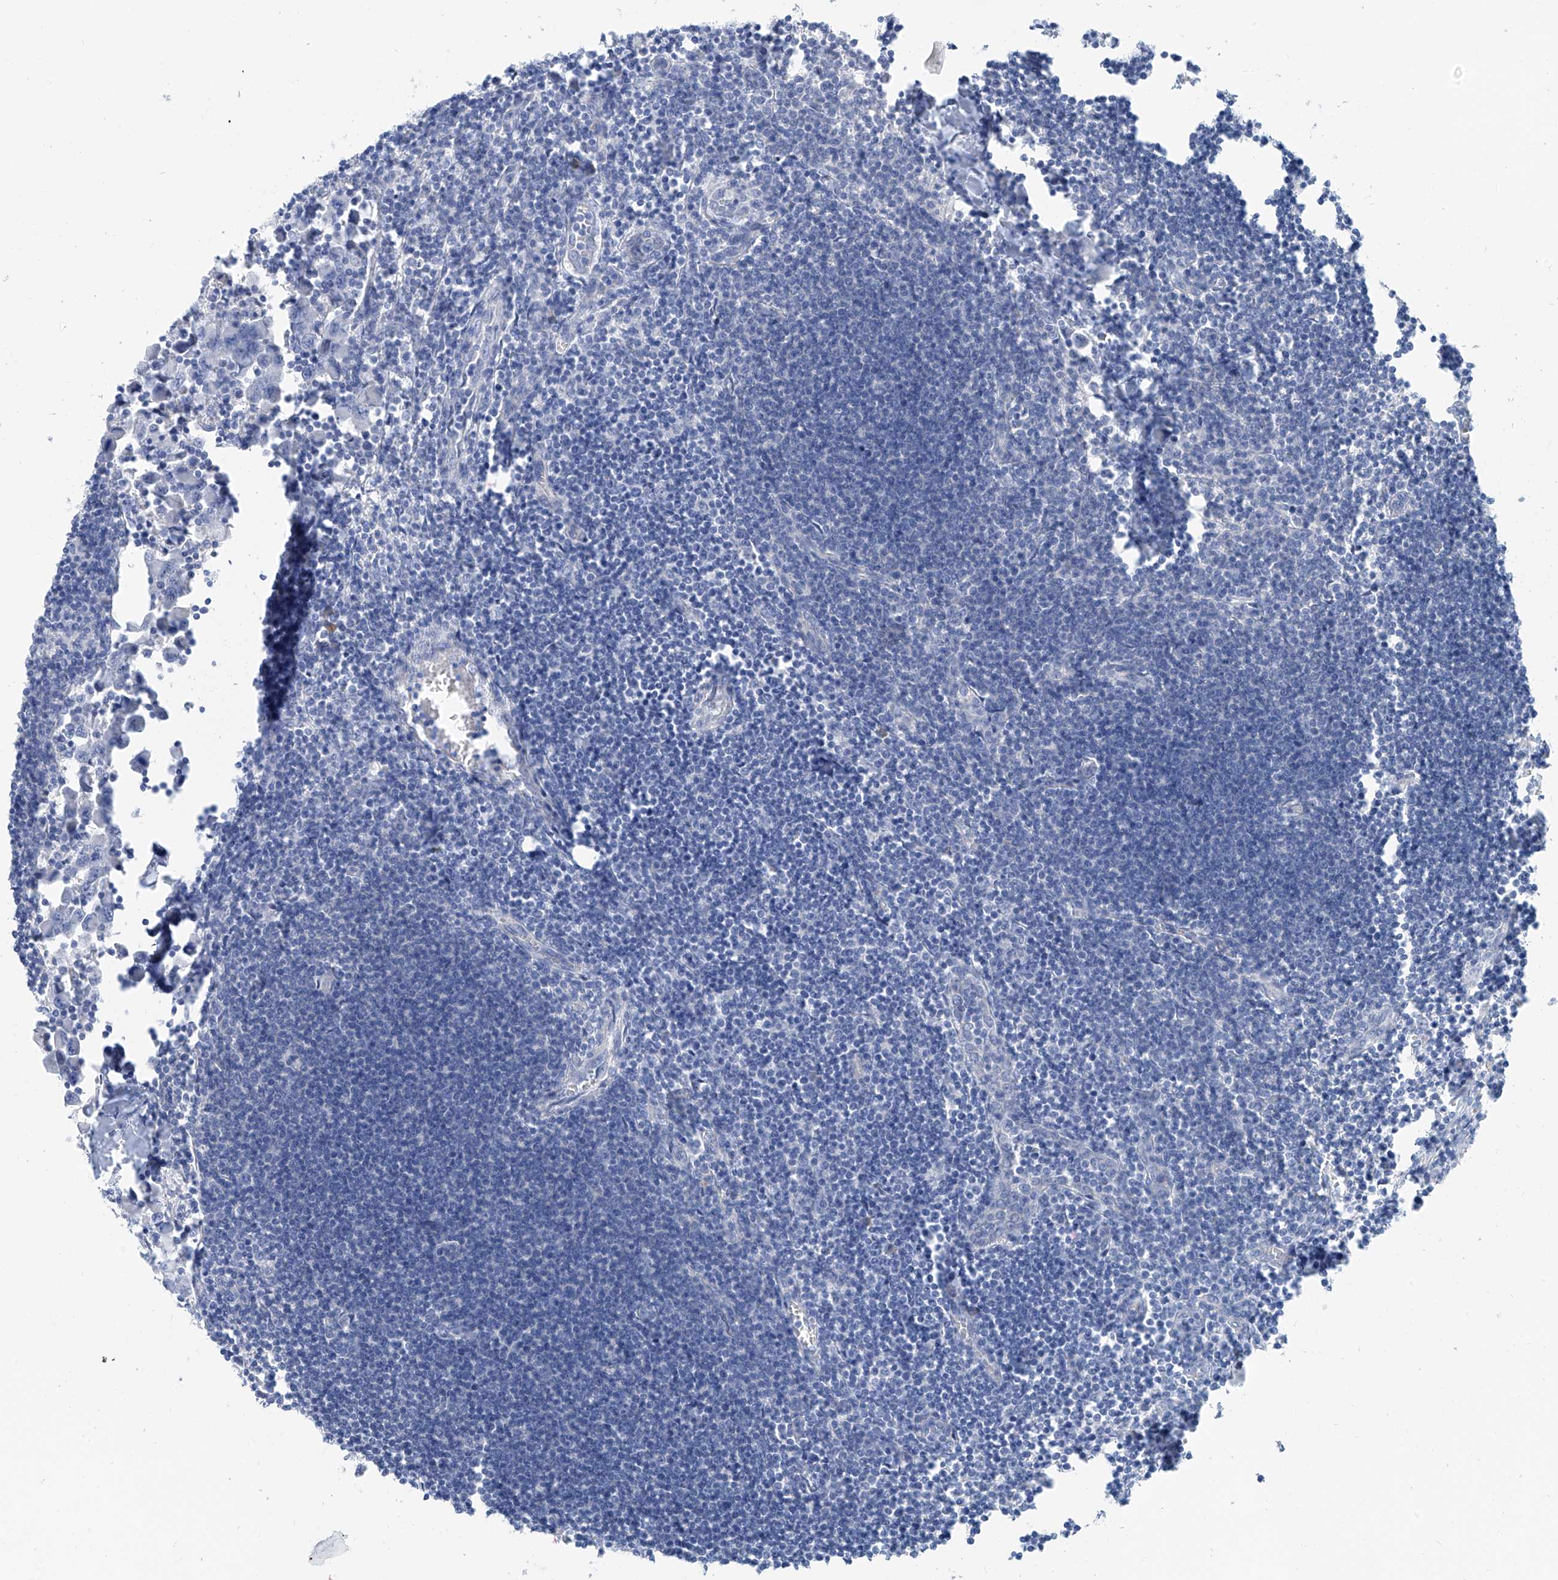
{"staining": {"intensity": "negative", "quantity": "none", "location": "none"}, "tissue": "lymph node", "cell_type": "Germinal center cells", "image_type": "normal", "snomed": [{"axis": "morphology", "description": "Normal tissue, NOS"}, {"axis": "morphology", "description": "Malignant melanoma, Metastatic site"}, {"axis": "topography", "description": "Lymph node"}], "caption": "Micrograph shows no significant protein expression in germinal center cells of benign lymph node. (DAB (3,3'-diaminobenzidine) IHC, high magnification).", "gene": "PIK3C2B", "patient": {"sex": "male", "age": 41}}